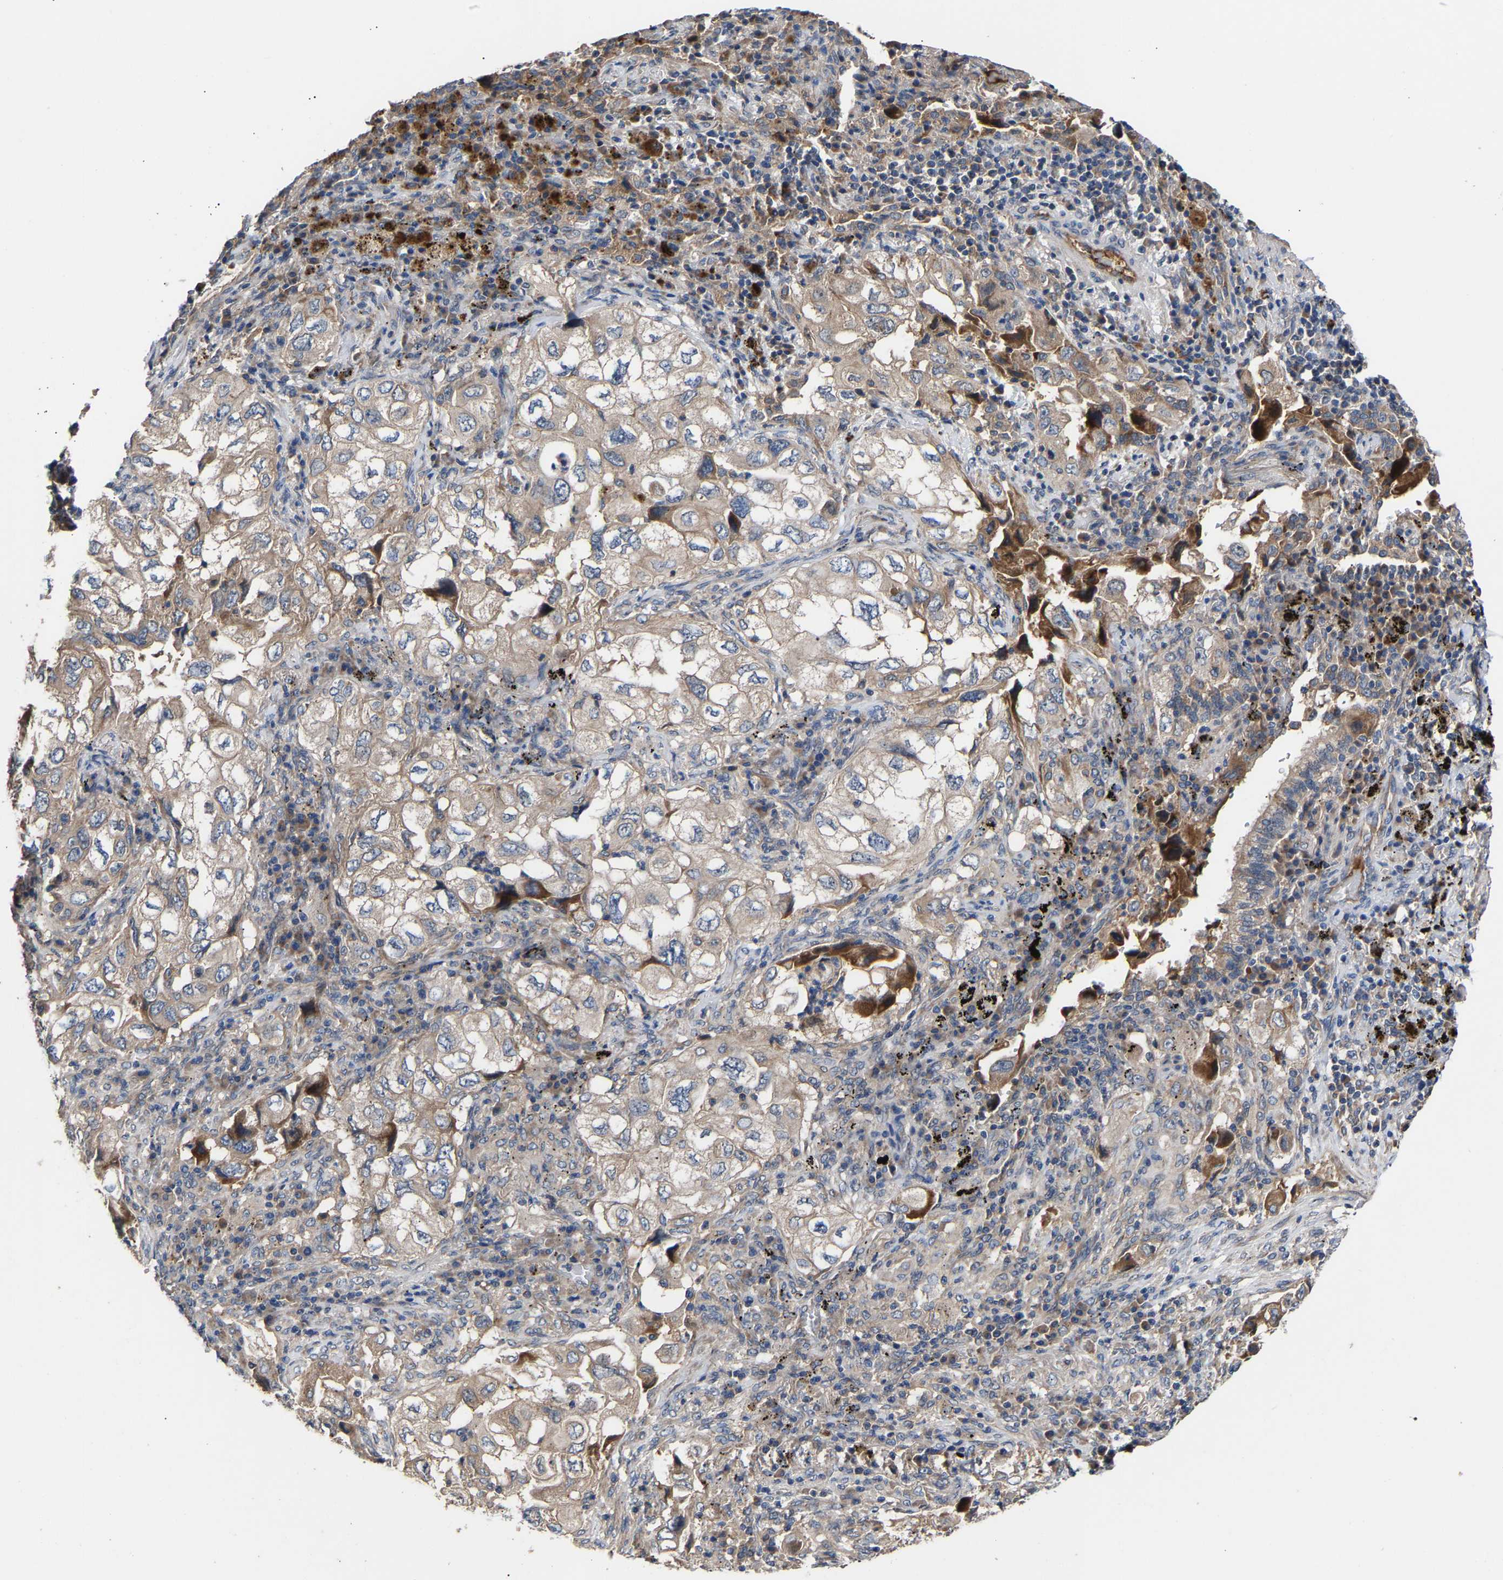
{"staining": {"intensity": "weak", "quantity": "25%-75%", "location": "cytoplasmic/membranous"}, "tissue": "lung cancer", "cell_type": "Tumor cells", "image_type": "cancer", "snomed": [{"axis": "morphology", "description": "Adenocarcinoma, NOS"}, {"axis": "topography", "description": "Lung"}], "caption": "A high-resolution histopathology image shows IHC staining of lung cancer (adenocarcinoma), which shows weak cytoplasmic/membranous expression in about 25%-75% of tumor cells.", "gene": "KASH5", "patient": {"sex": "male", "age": 64}}